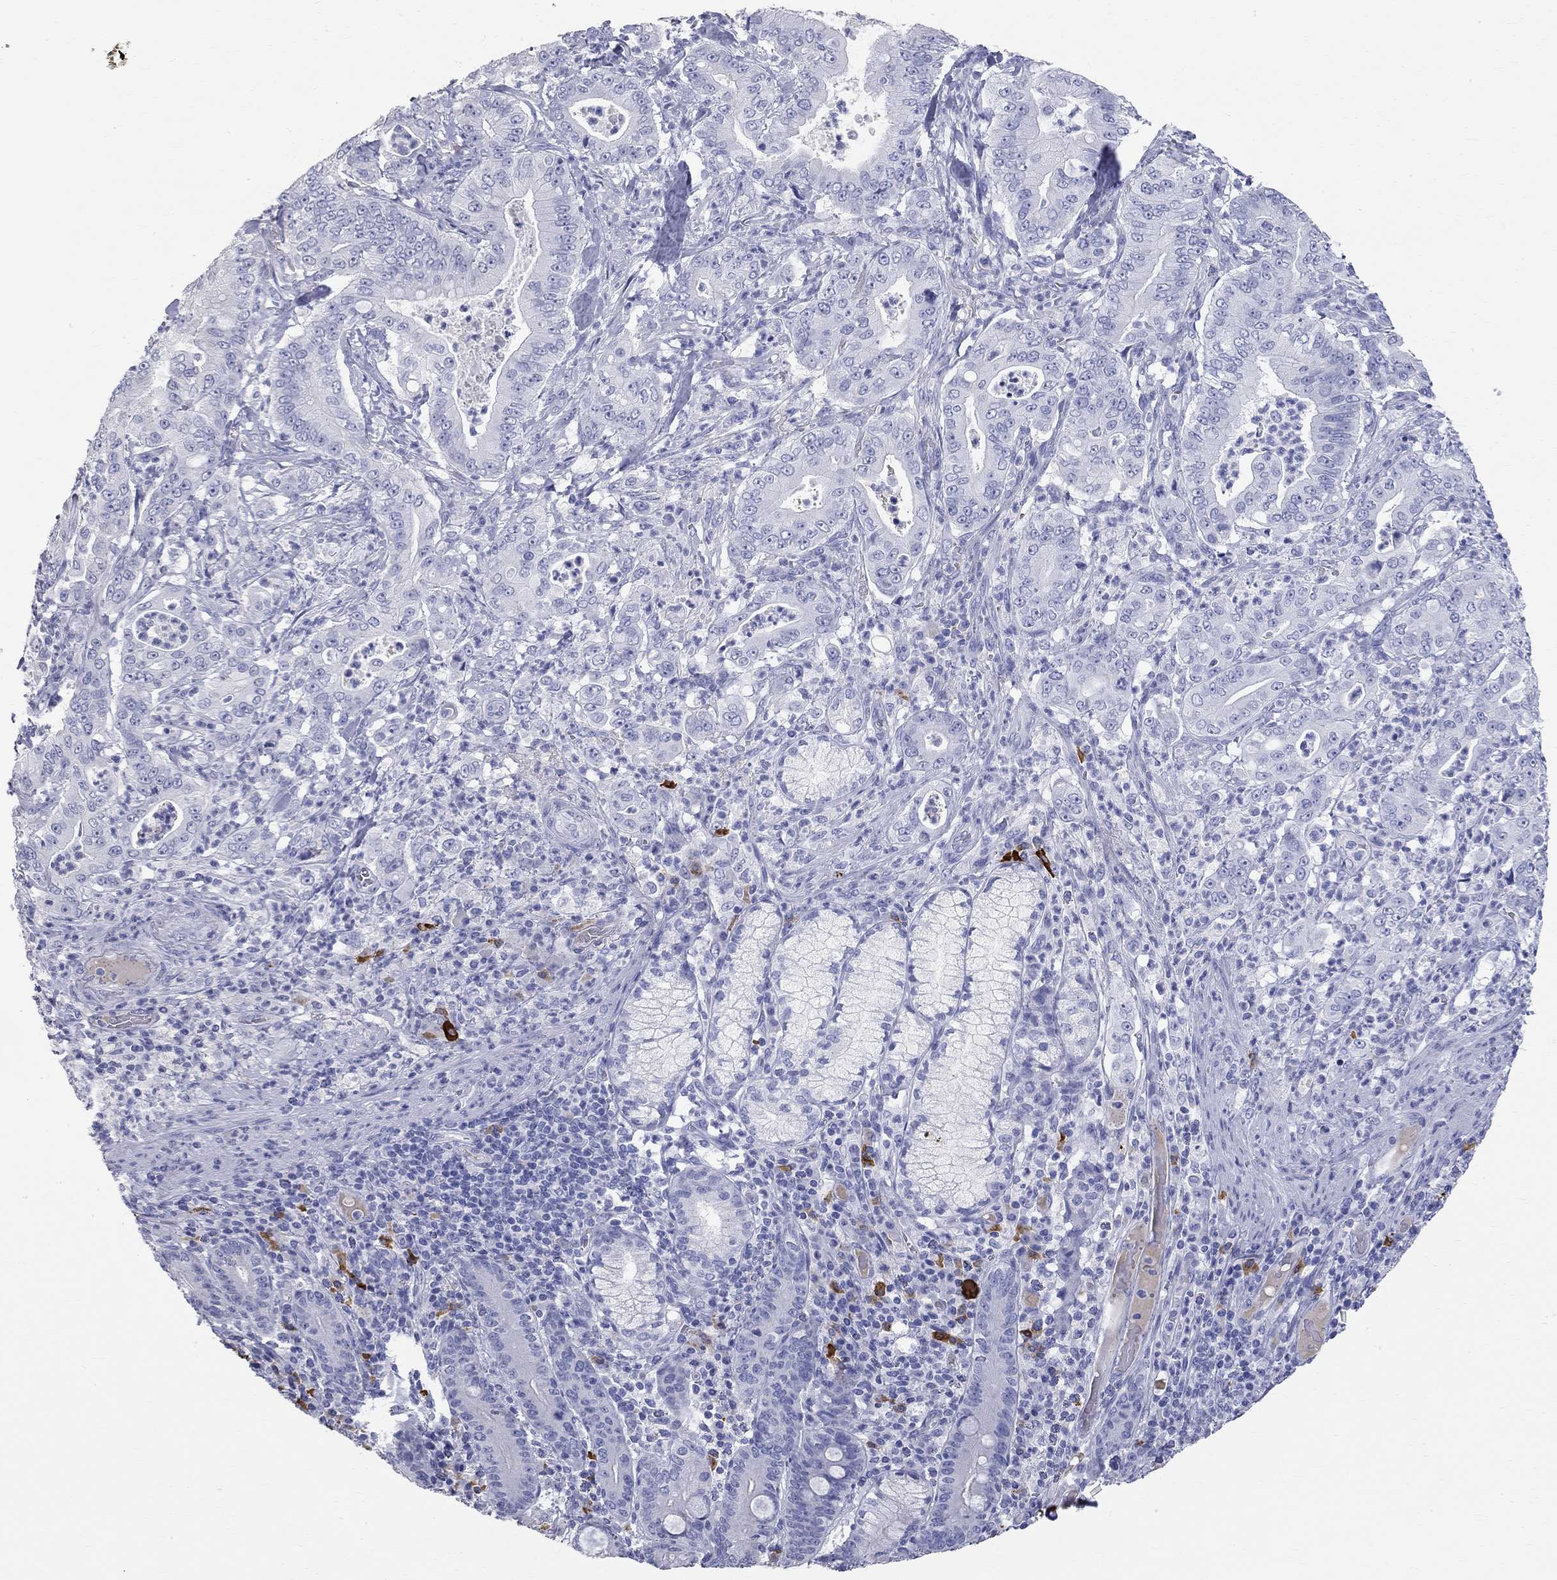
{"staining": {"intensity": "negative", "quantity": "none", "location": "none"}, "tissue": "pancreatic cancer", "cell_type": "Tumor cells", "image_type": "cancer", "snomed": [{"axis": "morphology", "description": "Adenocarcinoma, NOS"}, {"axis": "topography", "description": "Pancreas"}], "caption": "Immunohistochemistry (IHC) histopathology image of human pancreatic adenocarcinoma stained for a protein (brown), which shows no positivity in tumor cells.", "gene": "PHOX2B", "patient": {"sex": "male", "age": 71}}